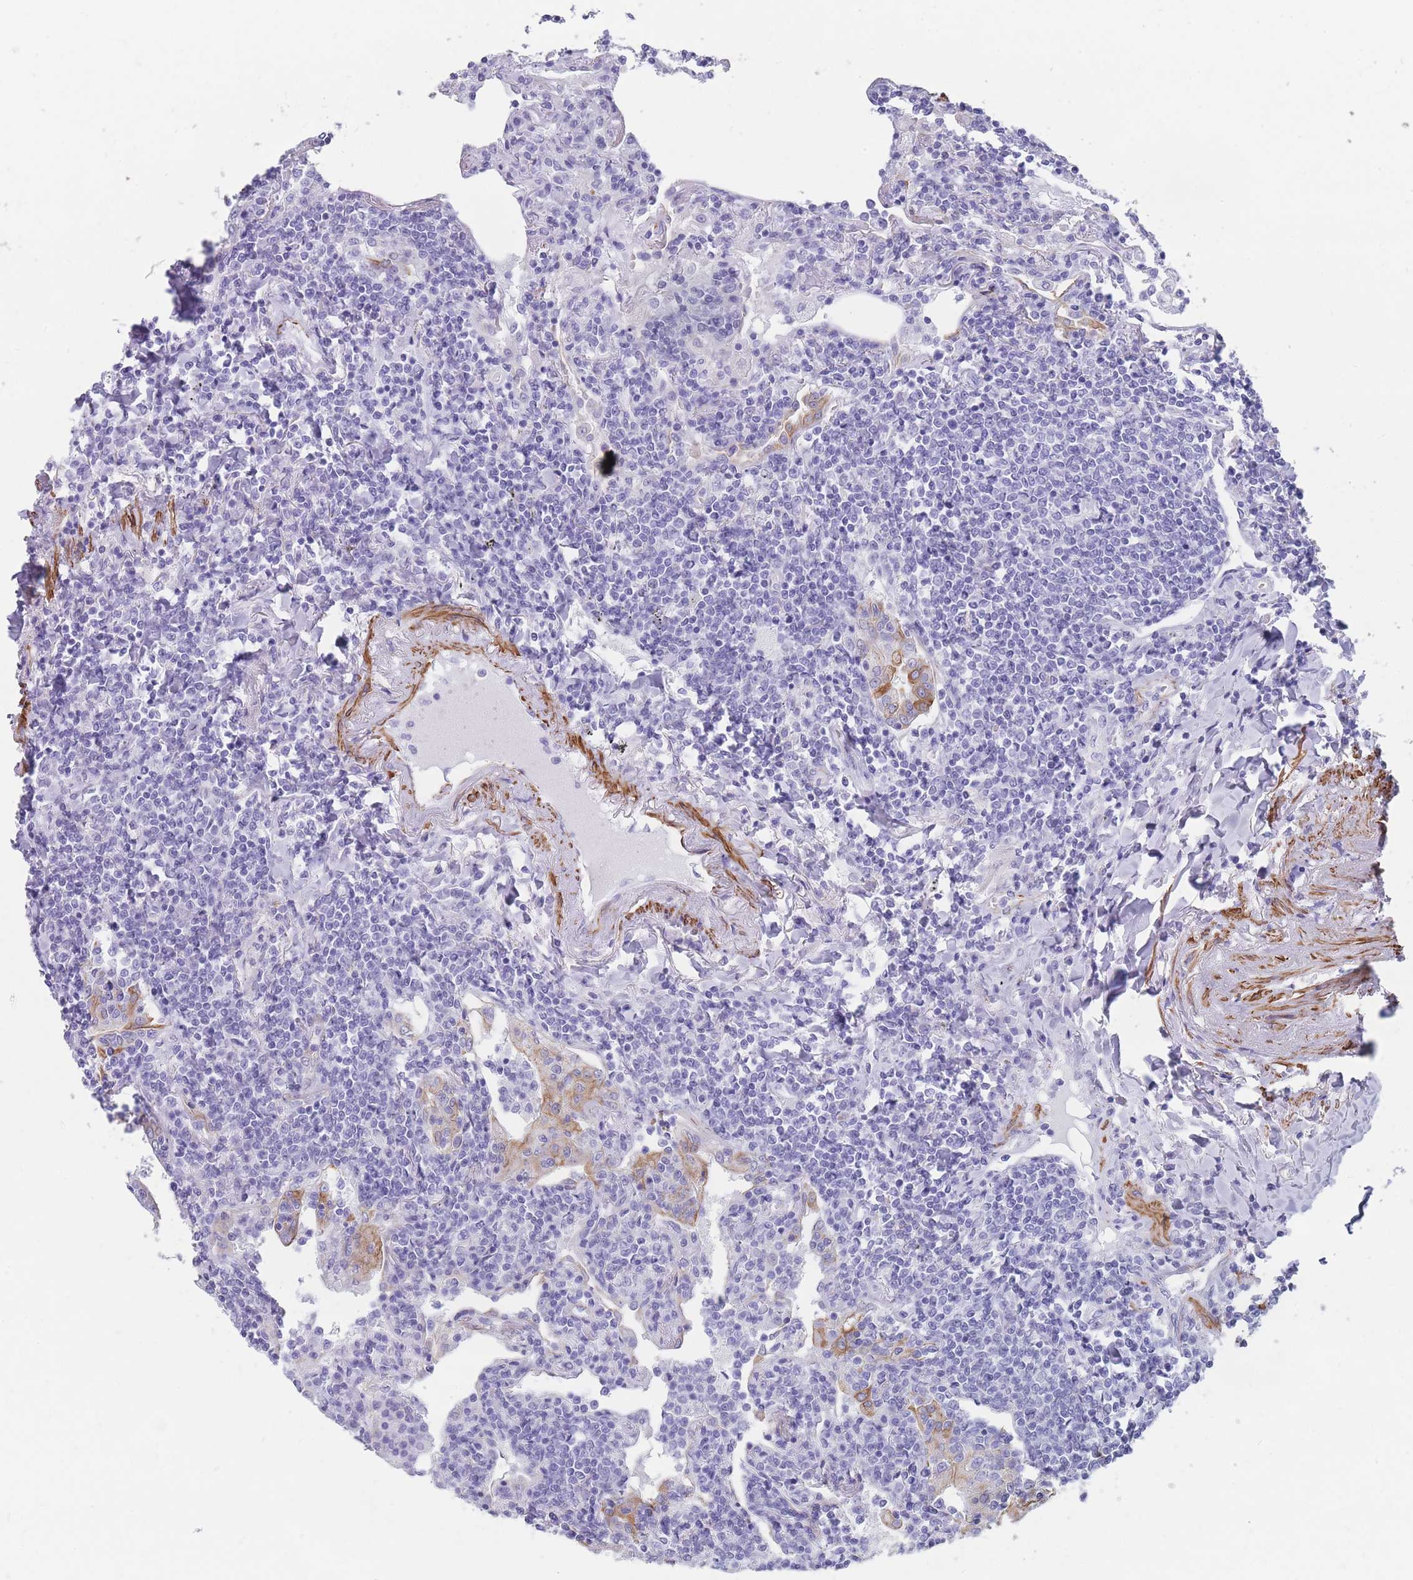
{"staining": {"intensity": "negative", "quantity": "none", "location": "none"}, "tissue": "lymphoma", "cell_type": "Tumor cells", "image_type": "cancer", "snomed": [{"axis": "morphology", "description": "Malignant lymphoma, non-Hodgkin's type, Low grade"}, {"axis": "topography", "description": "Lung"}], "caption": "Tumor cells show no significant protein positivity in low-grade malignant lymphoma, non-Hodgkin's type.", "gene": "FPGS", "patient": {"sex": "female", "age": 71}}